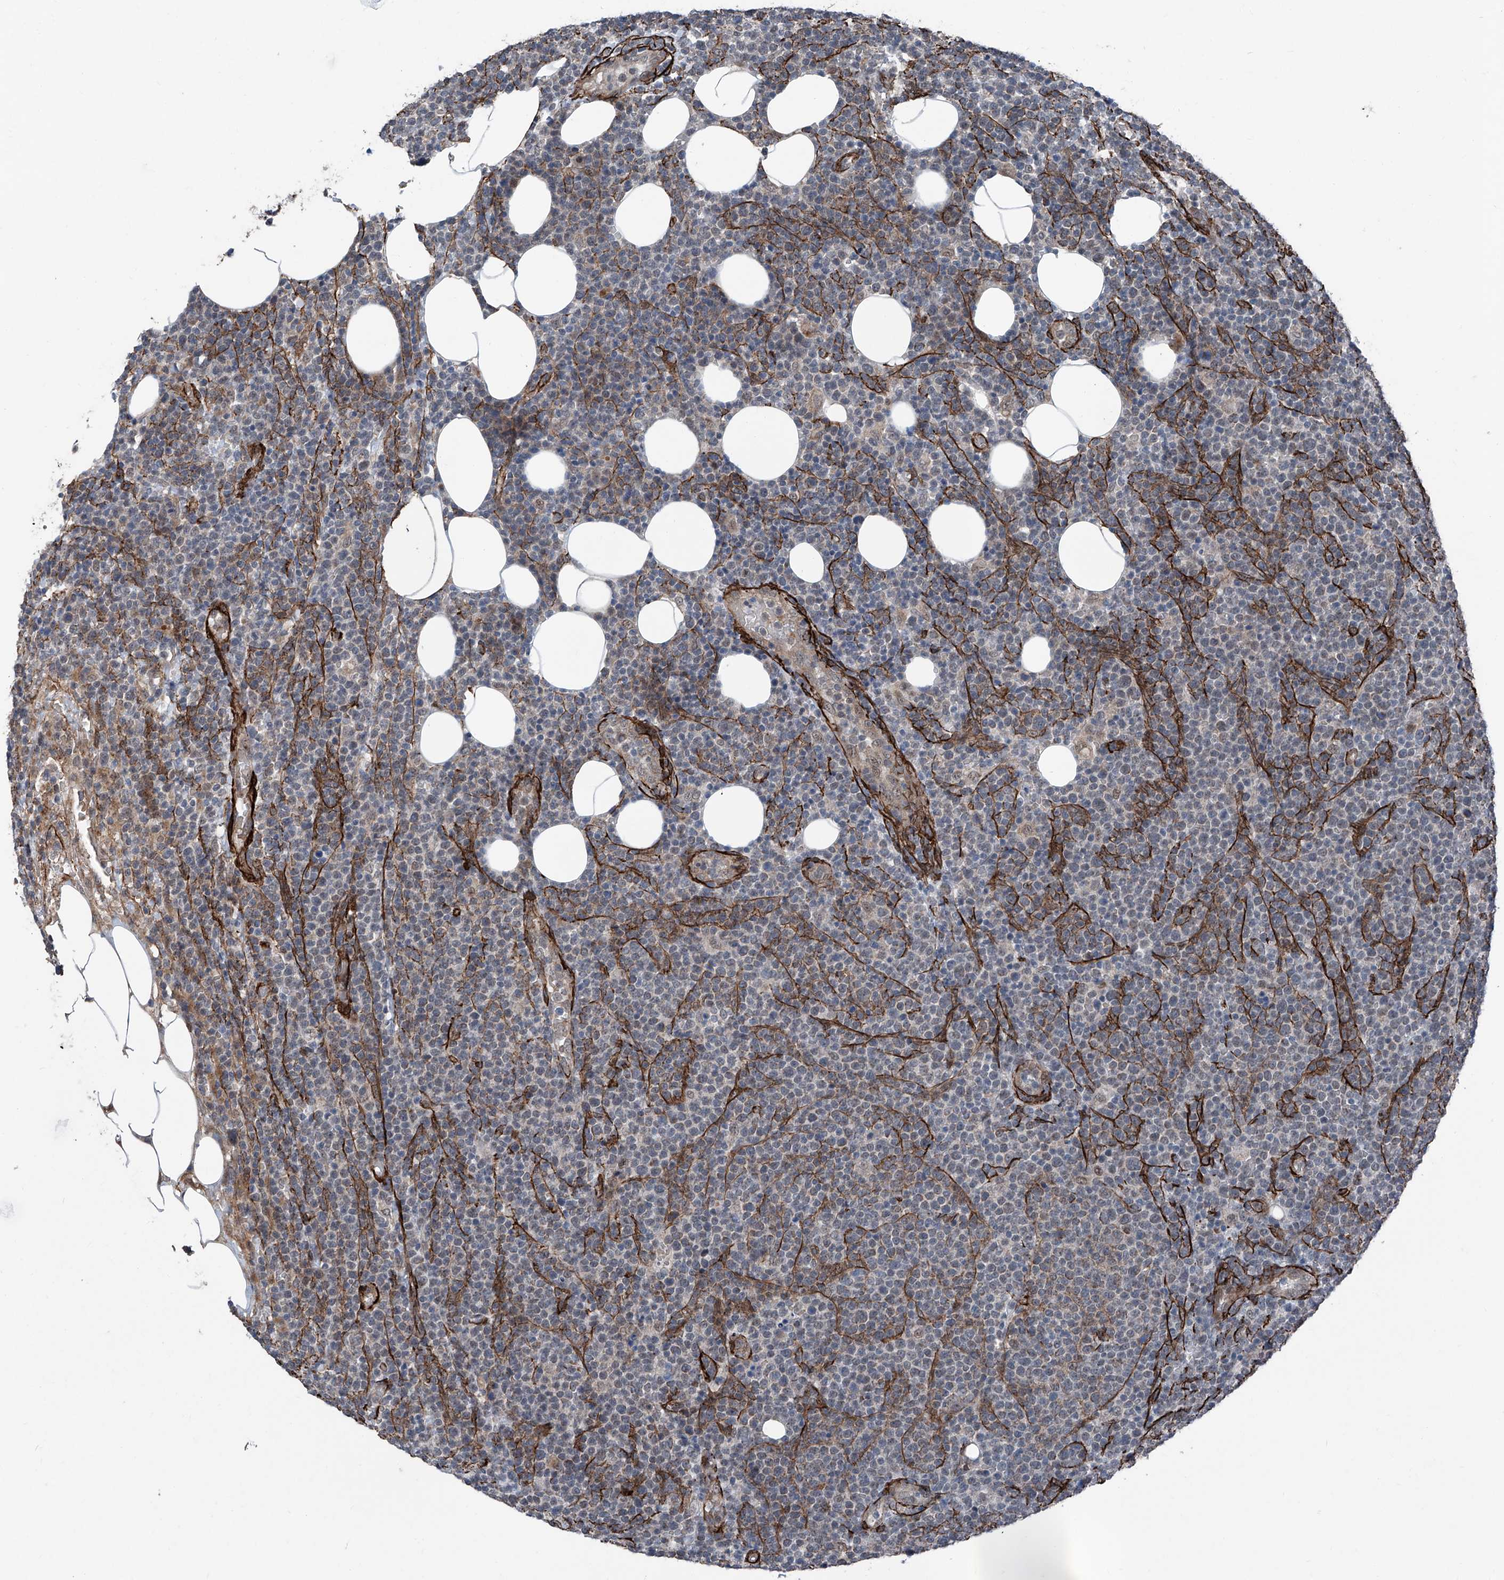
{"staining": {"intensity": "negative", "quantity": "none", "location": "none"}, "tissue": "lymphoma", "cell_type": "Tumor cells", "image_type": "cancer", "snomed": [{"axis": "morphology", "description": "Malignant lymphoma, non-Hodgkin's type, High grade"}, {"axis": "topography", "description": "Lymph node"}], "caption": "A high-resolution photomicrograph shows immunohistochemistry staining of lymphoma, which demonstrates no significant positivity in tumor cells.", "gene": "COA7", "patient": {"sex": "male", "age": 61}}